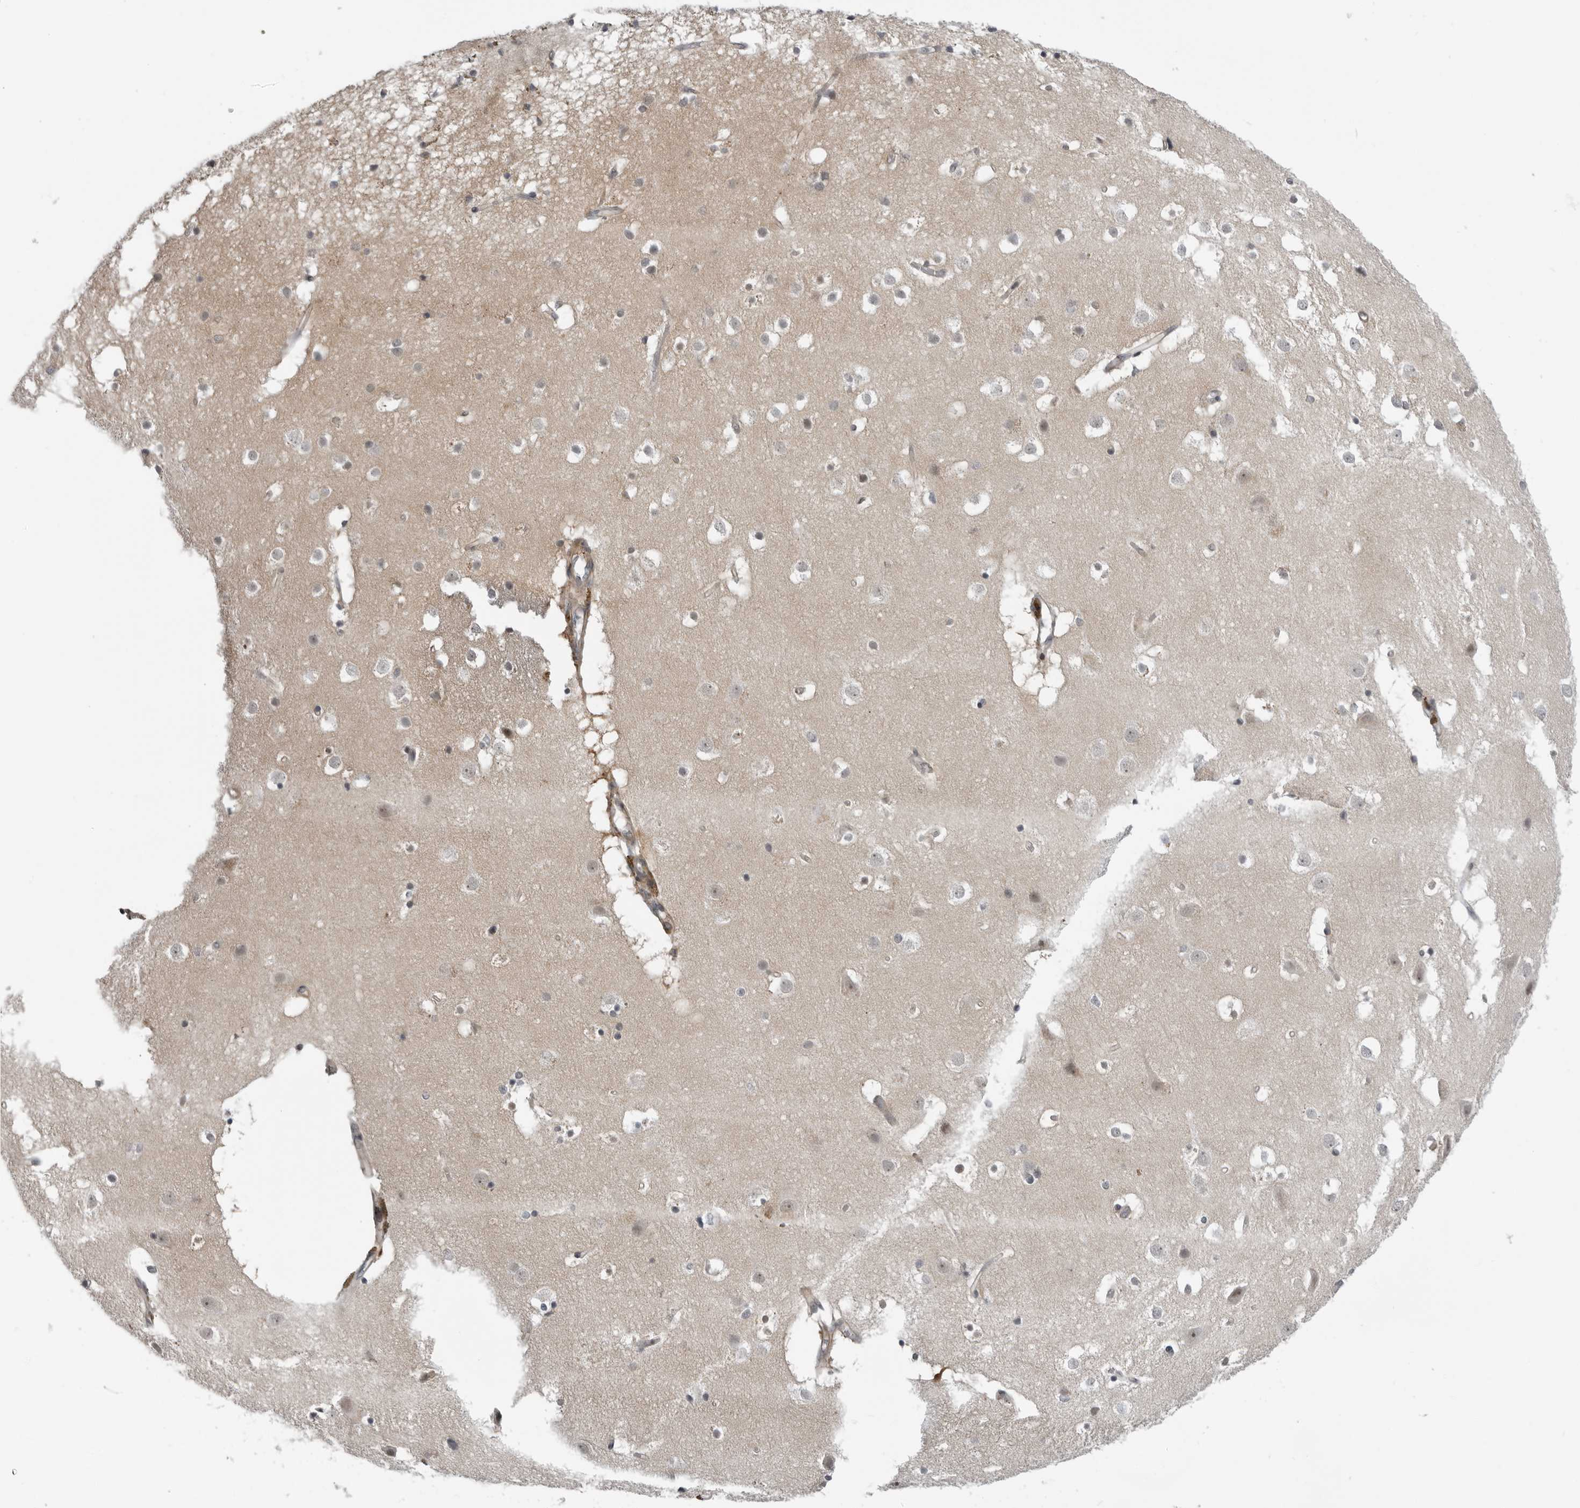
{"staining": {"intensity": "moderate", "quantity": ">75%", "location": "cytoplasmic/membranous"}, "tissue": "cerebral cortex", "cell_type": "Endothelial cells", "image_type": "normal", "snomed": [{"axis": "morphology", "description": "Normal tissue, NOS"}, {"axis": "topography", "description": "Cerebral cortex"}], "caption": "A brown stain shows moderate cytoplasmic/membranous positivity of a protein in endothelial cells of benign human cerebral cortex.", "gene": "ALPK2", "patient": {"sex": "male", "age": 54}}